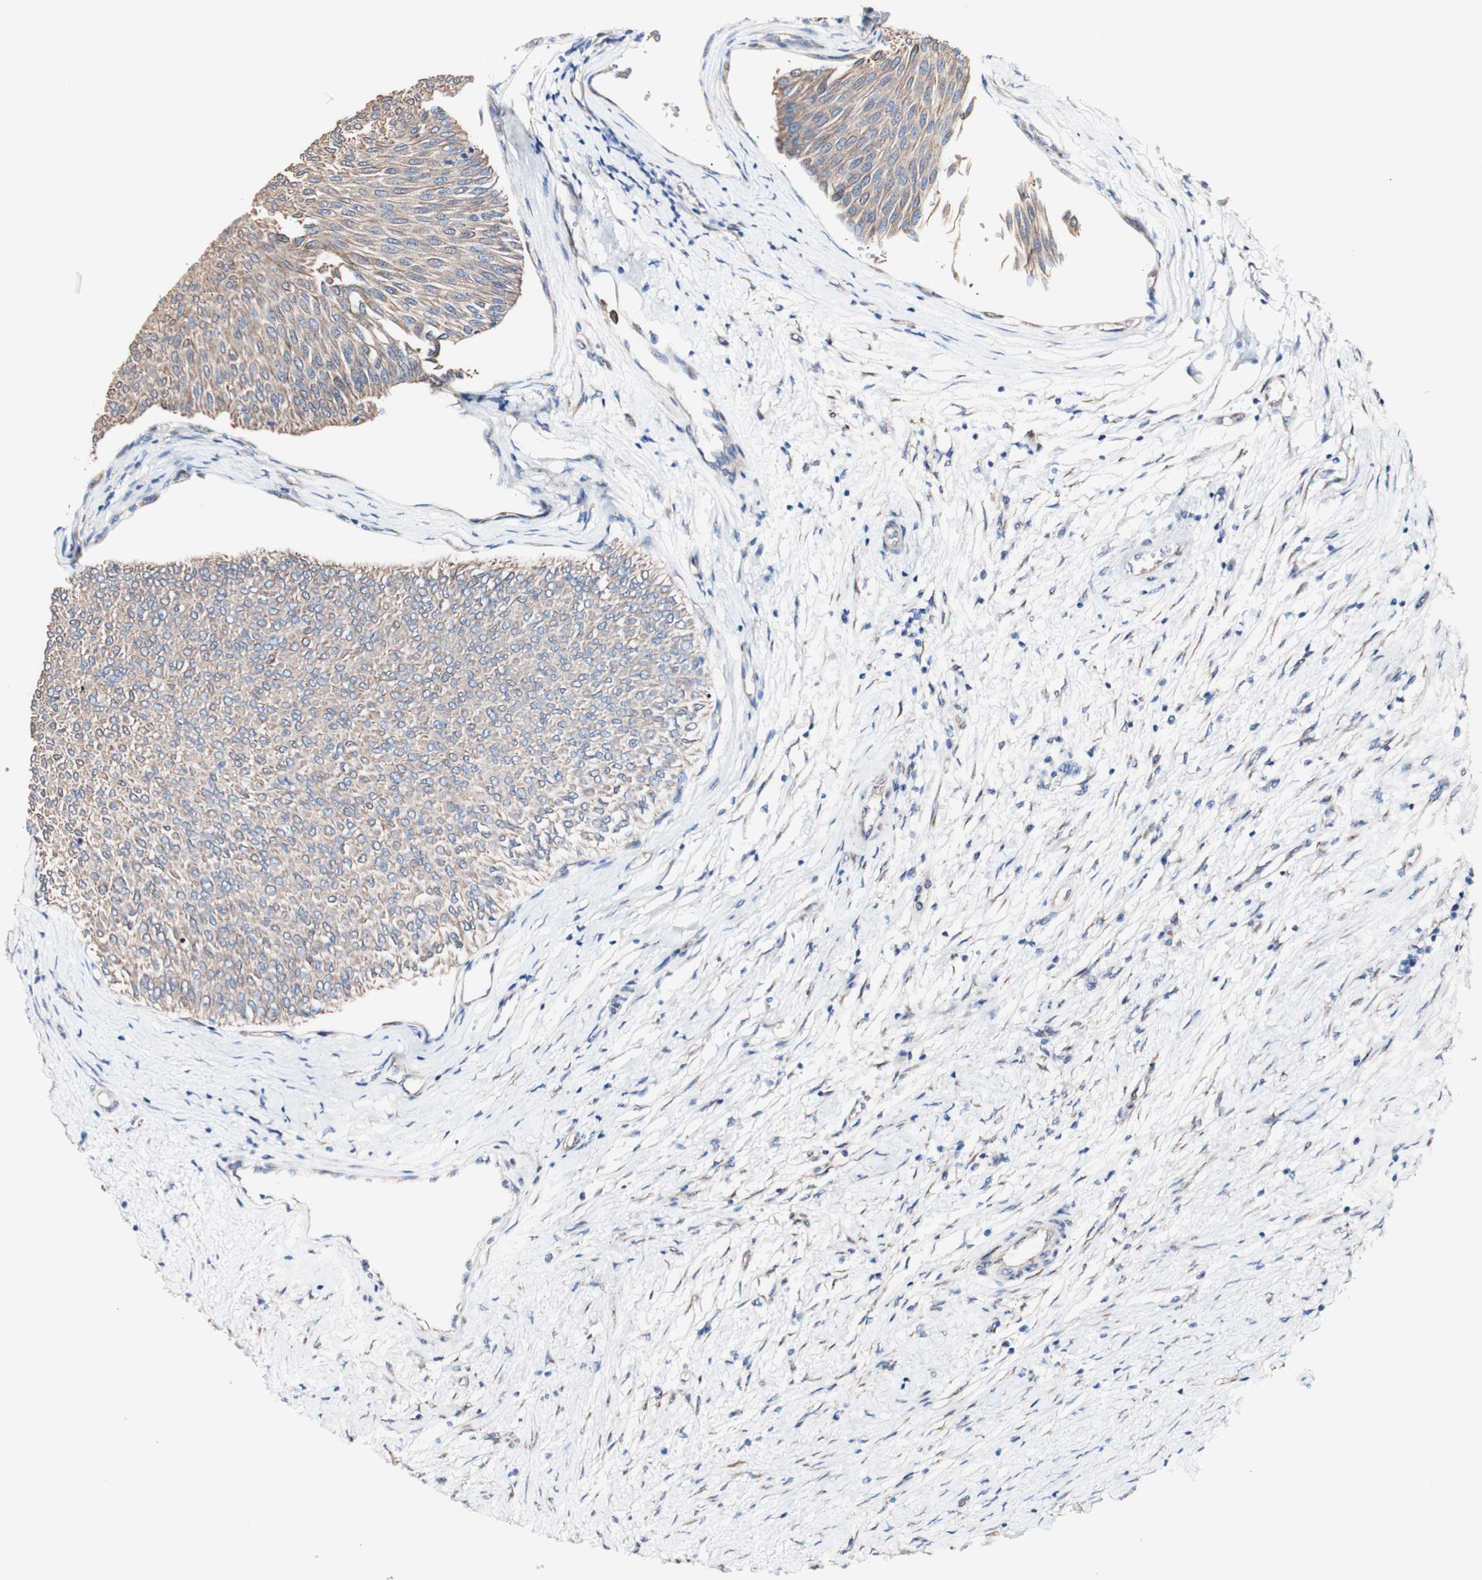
{"staining": {"intensity": "moderate", "quantity": ">75%", "location": "cytoplasmic/membranous"}, "tissue": "urothelial cancer", "cell_type": "Tumor cells", "image_type": "cancer", "snomed": [{"axis": "morphology", "description": "Urothelial carcinoma, Low grade"}, {"axis": "topography", "description": "Urinary bladder"}], "caption": "A brown stain labels moderate cytoplasmic/membranous expression of a protein in urothelial cancer tumor cells. The staining is performed using DAB brown chromogen to label protein expression. The nuclei are counter-stained blue using hematoxylin.", "gene": "LRIG3", "patient": {"sex": "male", "age": 78}}